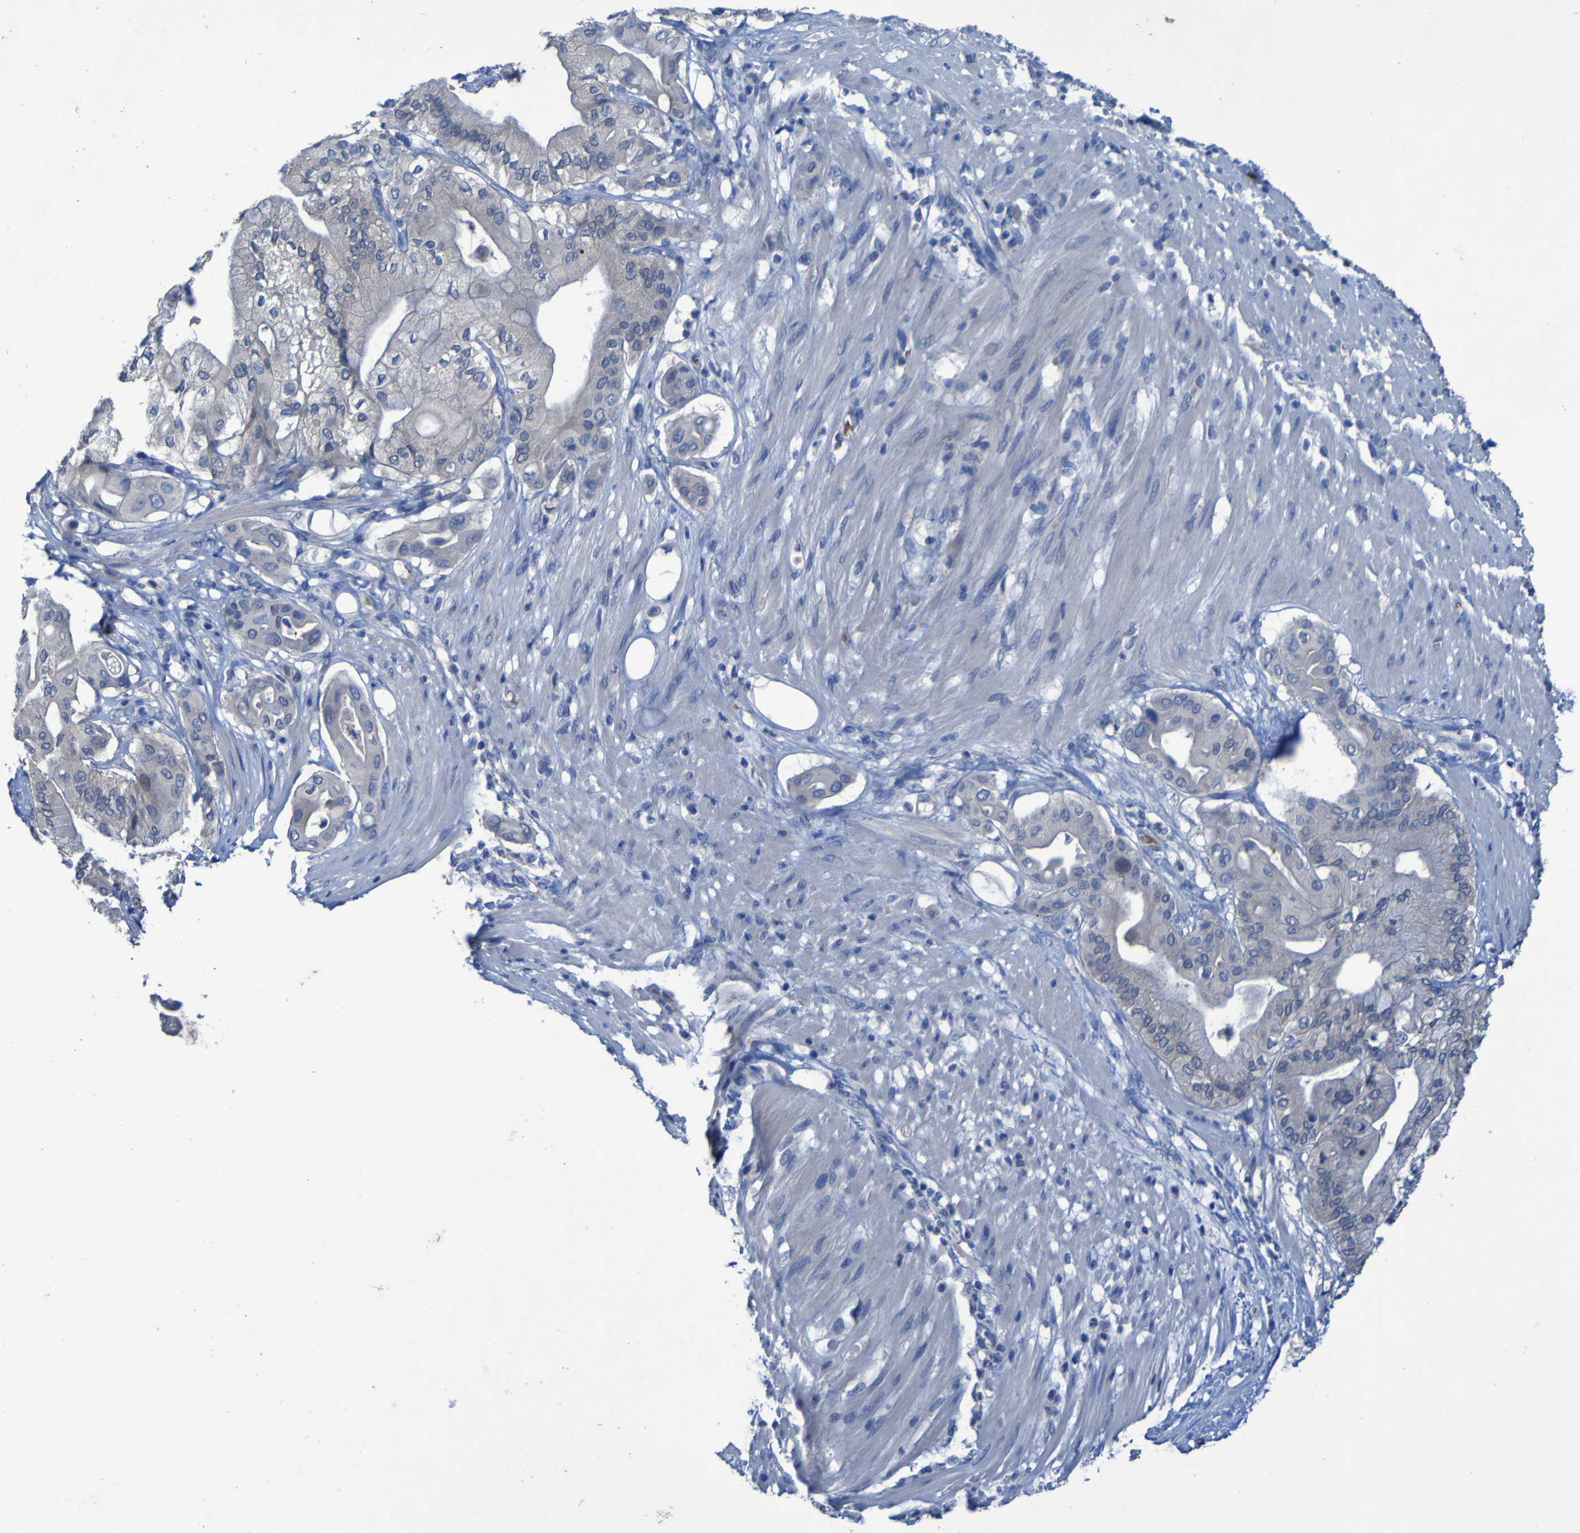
{"staining": {"intensity": "negative", "quantity": "none", "location": "none"}, "tissue": "pancreatic cancer", "cell_type": "Tumor cells", "image_type": "cancer", "snomed": [{"axis": "morphology", "description": "Adenocarcinoma, NOS"}, {"axis": "morphology", "description": "Adenocarcinoma, metastatic, NOS"}, {"axis": "topography", "description": "Lymph node"}, {"axis": "topography", "description": "Pancreas"}, {"axis": "topography", "description": "Duodenum"}], "caption": "The micrograph shows no staining of tumor cells in pancreatic cancer (adenocarcinoma). The staining is performed using DAB brown chromogen with nuclei counter-stained in using hematoxylin.", "gene": "SGK2", "patient": {"sex": "female", "age": 64}}